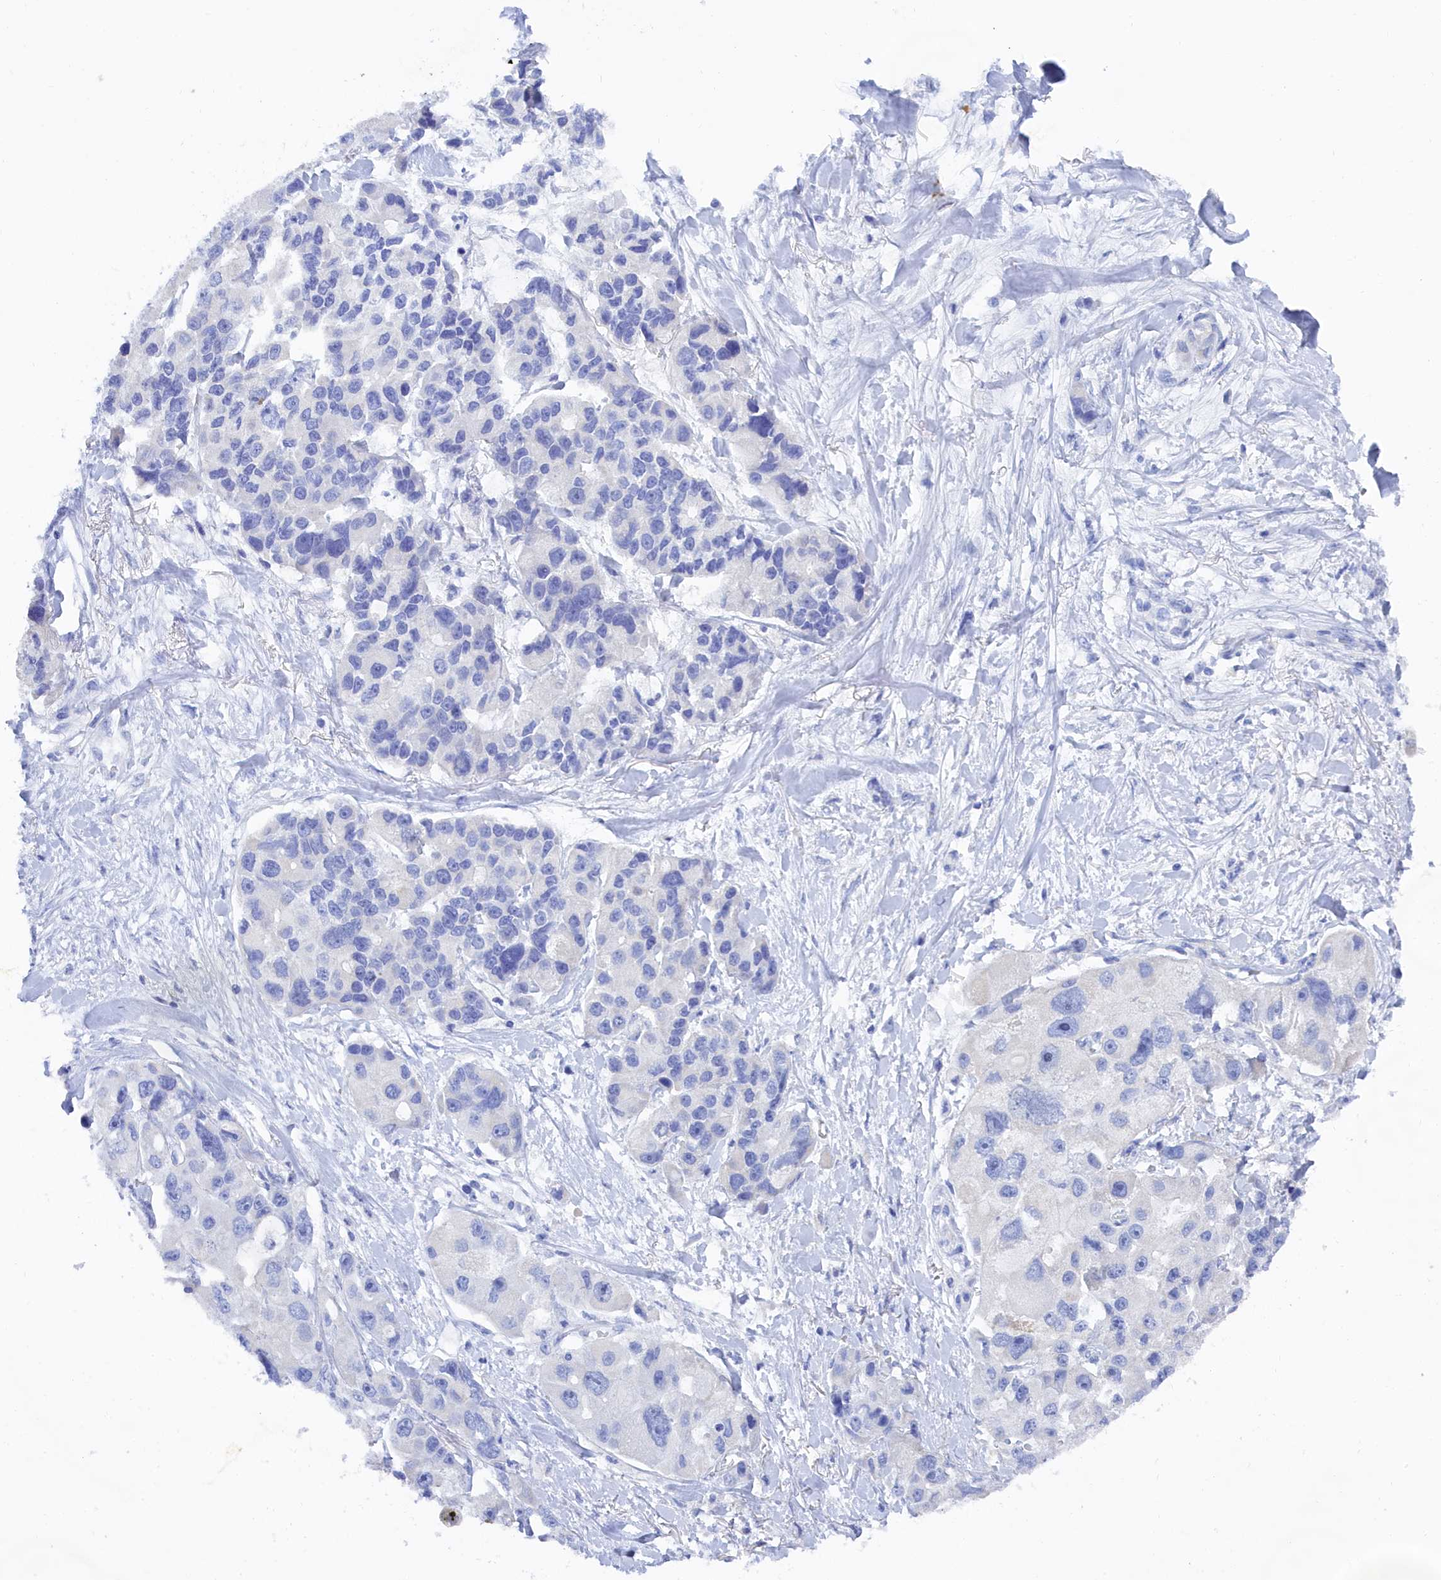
{"staining": {"intensity": "negative", "quantity": "none", "location": "none"}, "tissue": "lung cancer", "cell_type": "Tumor cells", "image_type": "cancer", "snomed": [{"axis": "morphology", "description": "Adenocarcinoma, NOS"}, {"axis": "topography", "description": "Lung"}], "caption": "Immunohistochemical staining of adenocarcinoma (lung) displays no significant positivity in tumor cells.", "gene": "TRIM10", "patient": {"sex": "female", "age": 54}}